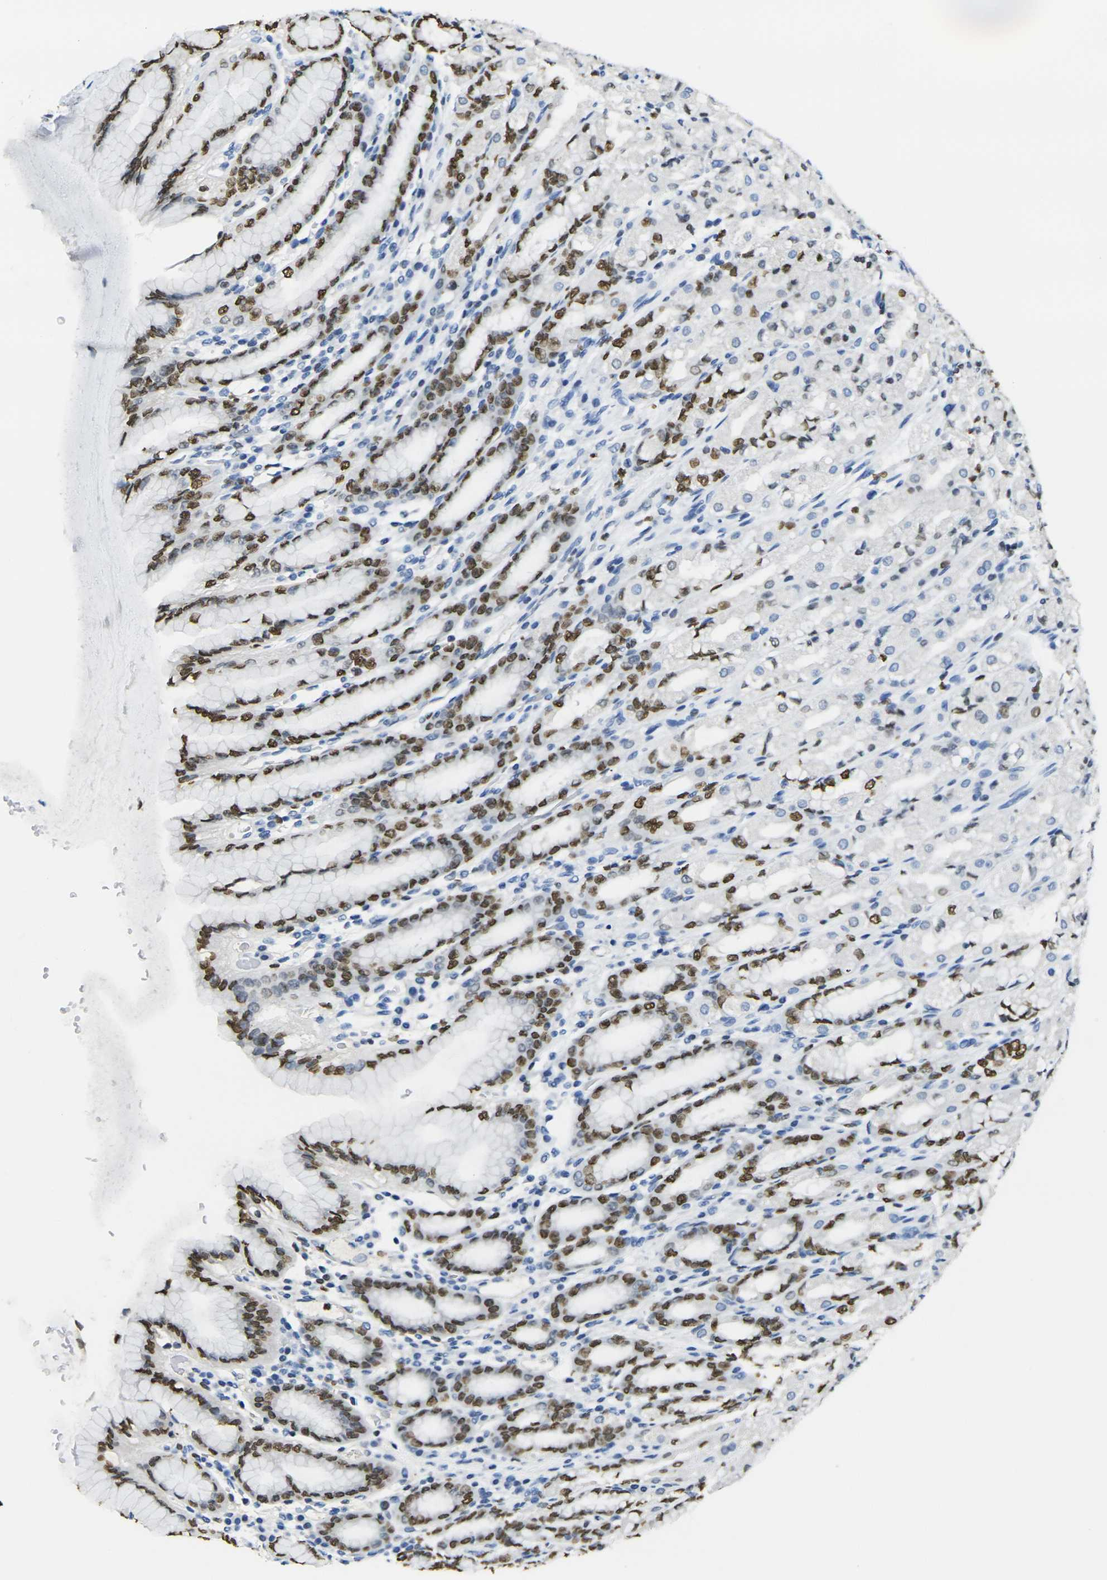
{"staining": {"intensity": "strong", "quantity": ">75%", "location": "nuclear"}, "tissue": "stomach", "cell_type": "Glandular cells", "image_type": "normal", "snomed": [{"axis": "morphology", "description": "Normal tissue, NOS"}, {"axis": "topography", "description": "Stomach, upper"}], "caption": "Stomach was stained to show a protein in brown. There is high levels of strong nuclear expression in approximately >75% of glandular cells.", "gene": "DRAXIN", "patient": {"sex": "male", "age": 68}}